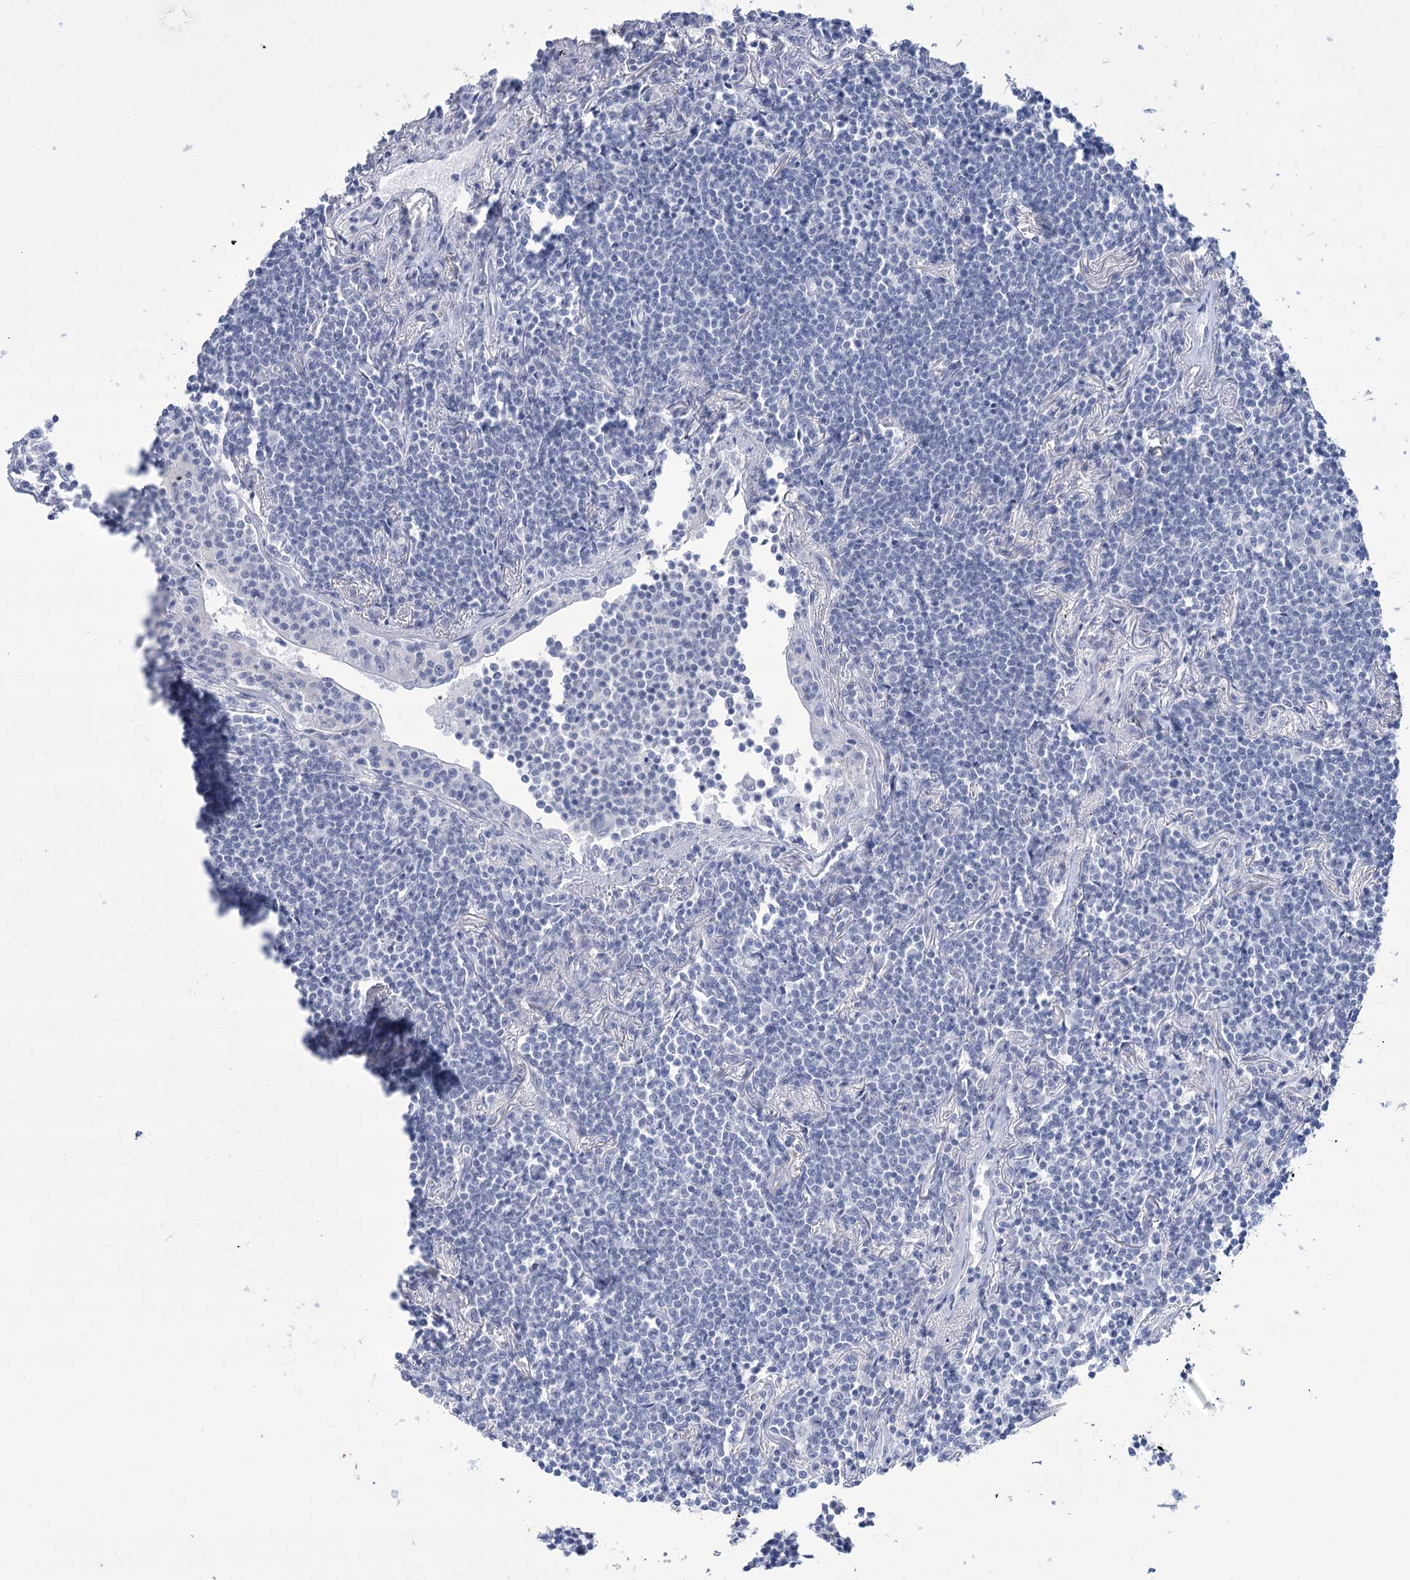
{"staining": {"intensity": "negative", "quantity": "none", "location": "none"}, "tissue": "lymphoma", "cell_type": "Tumor cells", "image_type": "cancer", "snomed": [{"axis": "morphology", "description": "Malignant lymphoma, non-Hodgkin's type, Low grade"}, {"axis": "topography", "description": "Lung"}], "caption": "Lymphoma stained for a protein using immunohistochemistry (IHC) reveals no expression tumor cells.", "gene": "PBLD", "patient": {"sex": "female", "age": 71}}